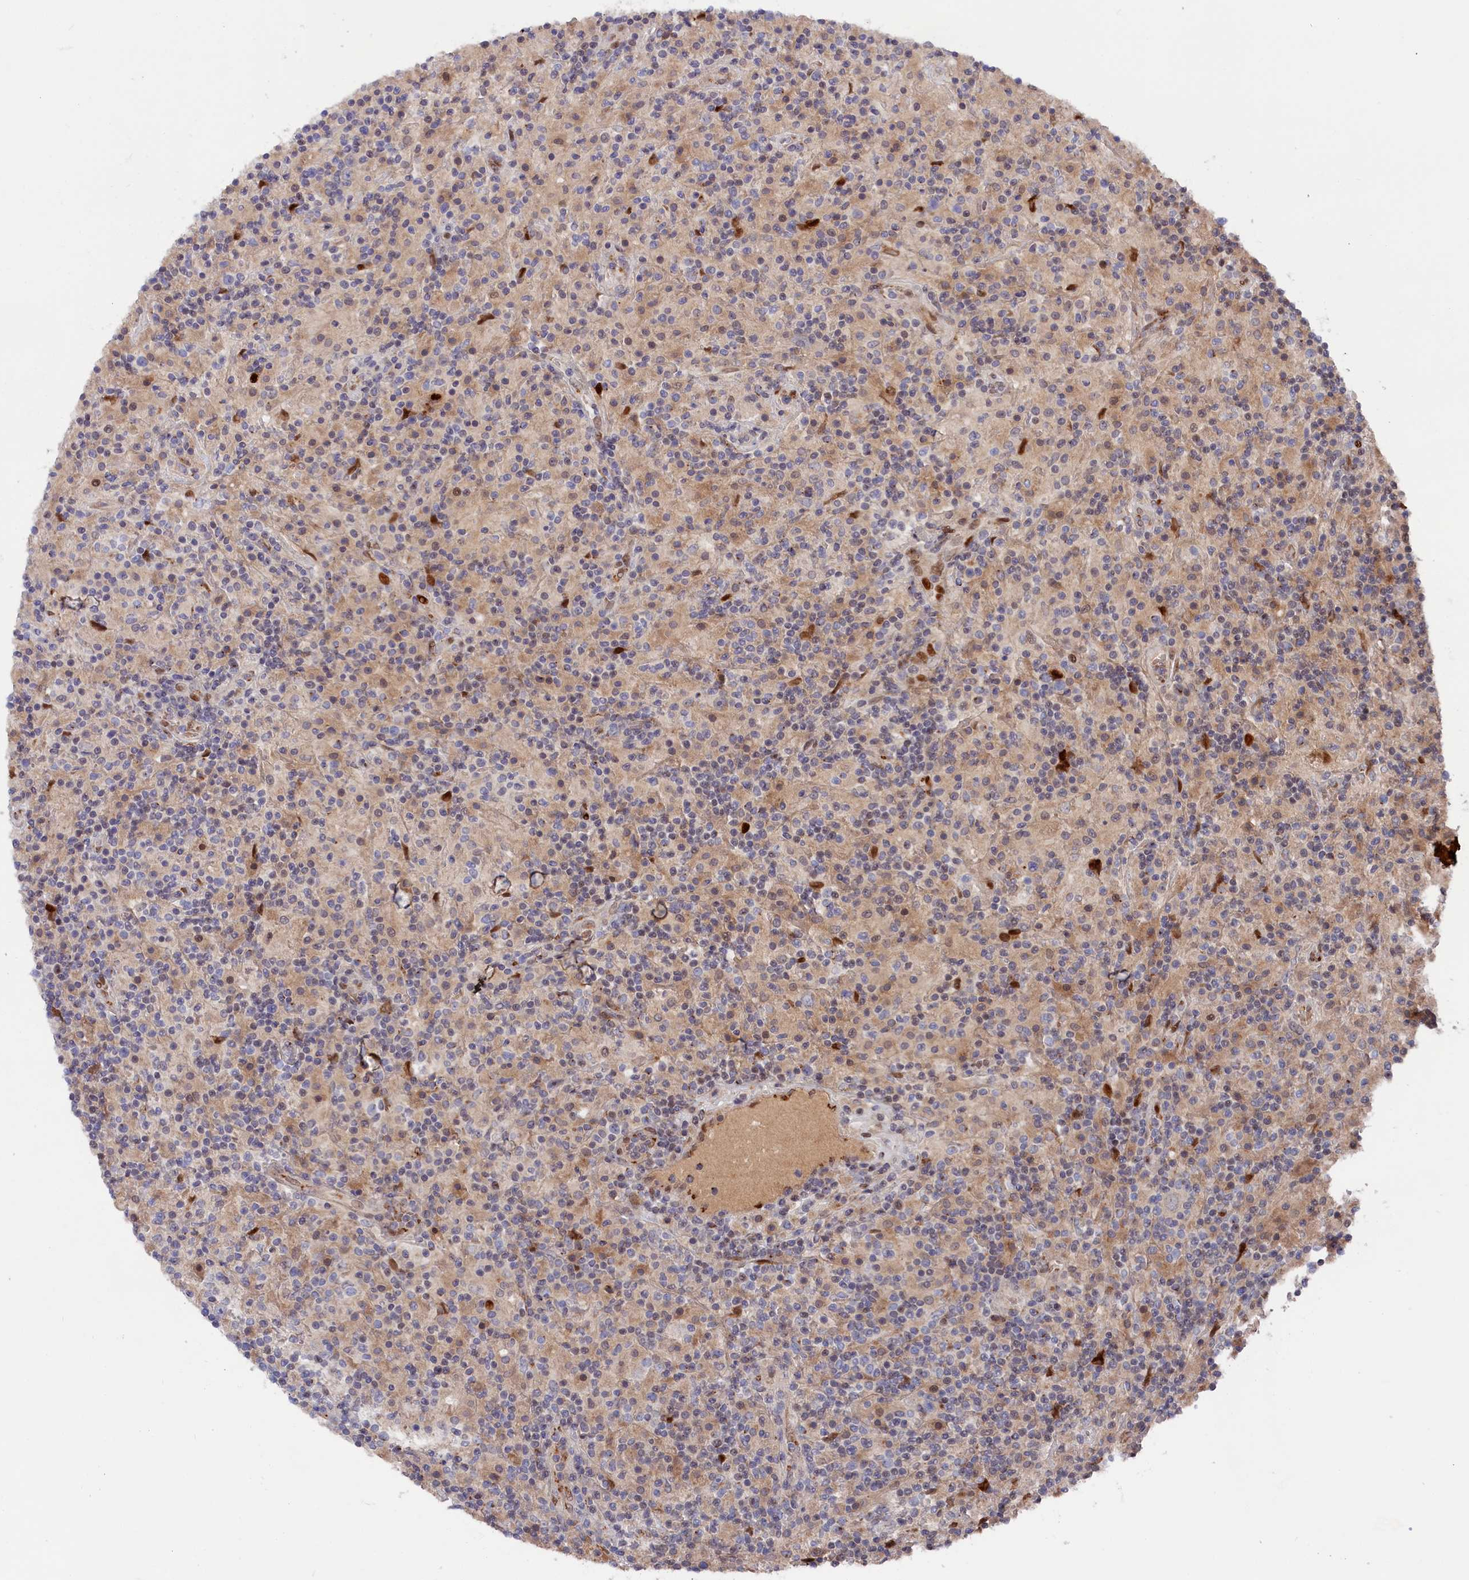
{"staining": {"intensity": "negative", "quantity": "none", "location": "none"}, "tissue": "lymphoma", "cell_type": "Tumor cells", "image_type": "cancer", "snomed": [{"axis": "morphology", "description": "Hodgkin's disease, NOS"}, {"axis": "topography", "description": "Lymph node"}], "caption": "Histopathology image shows no protein expression in tumor cells of lymphoma tissue.", "gene": "CHST12", "patient": {"sex": "male", "age": 70}}